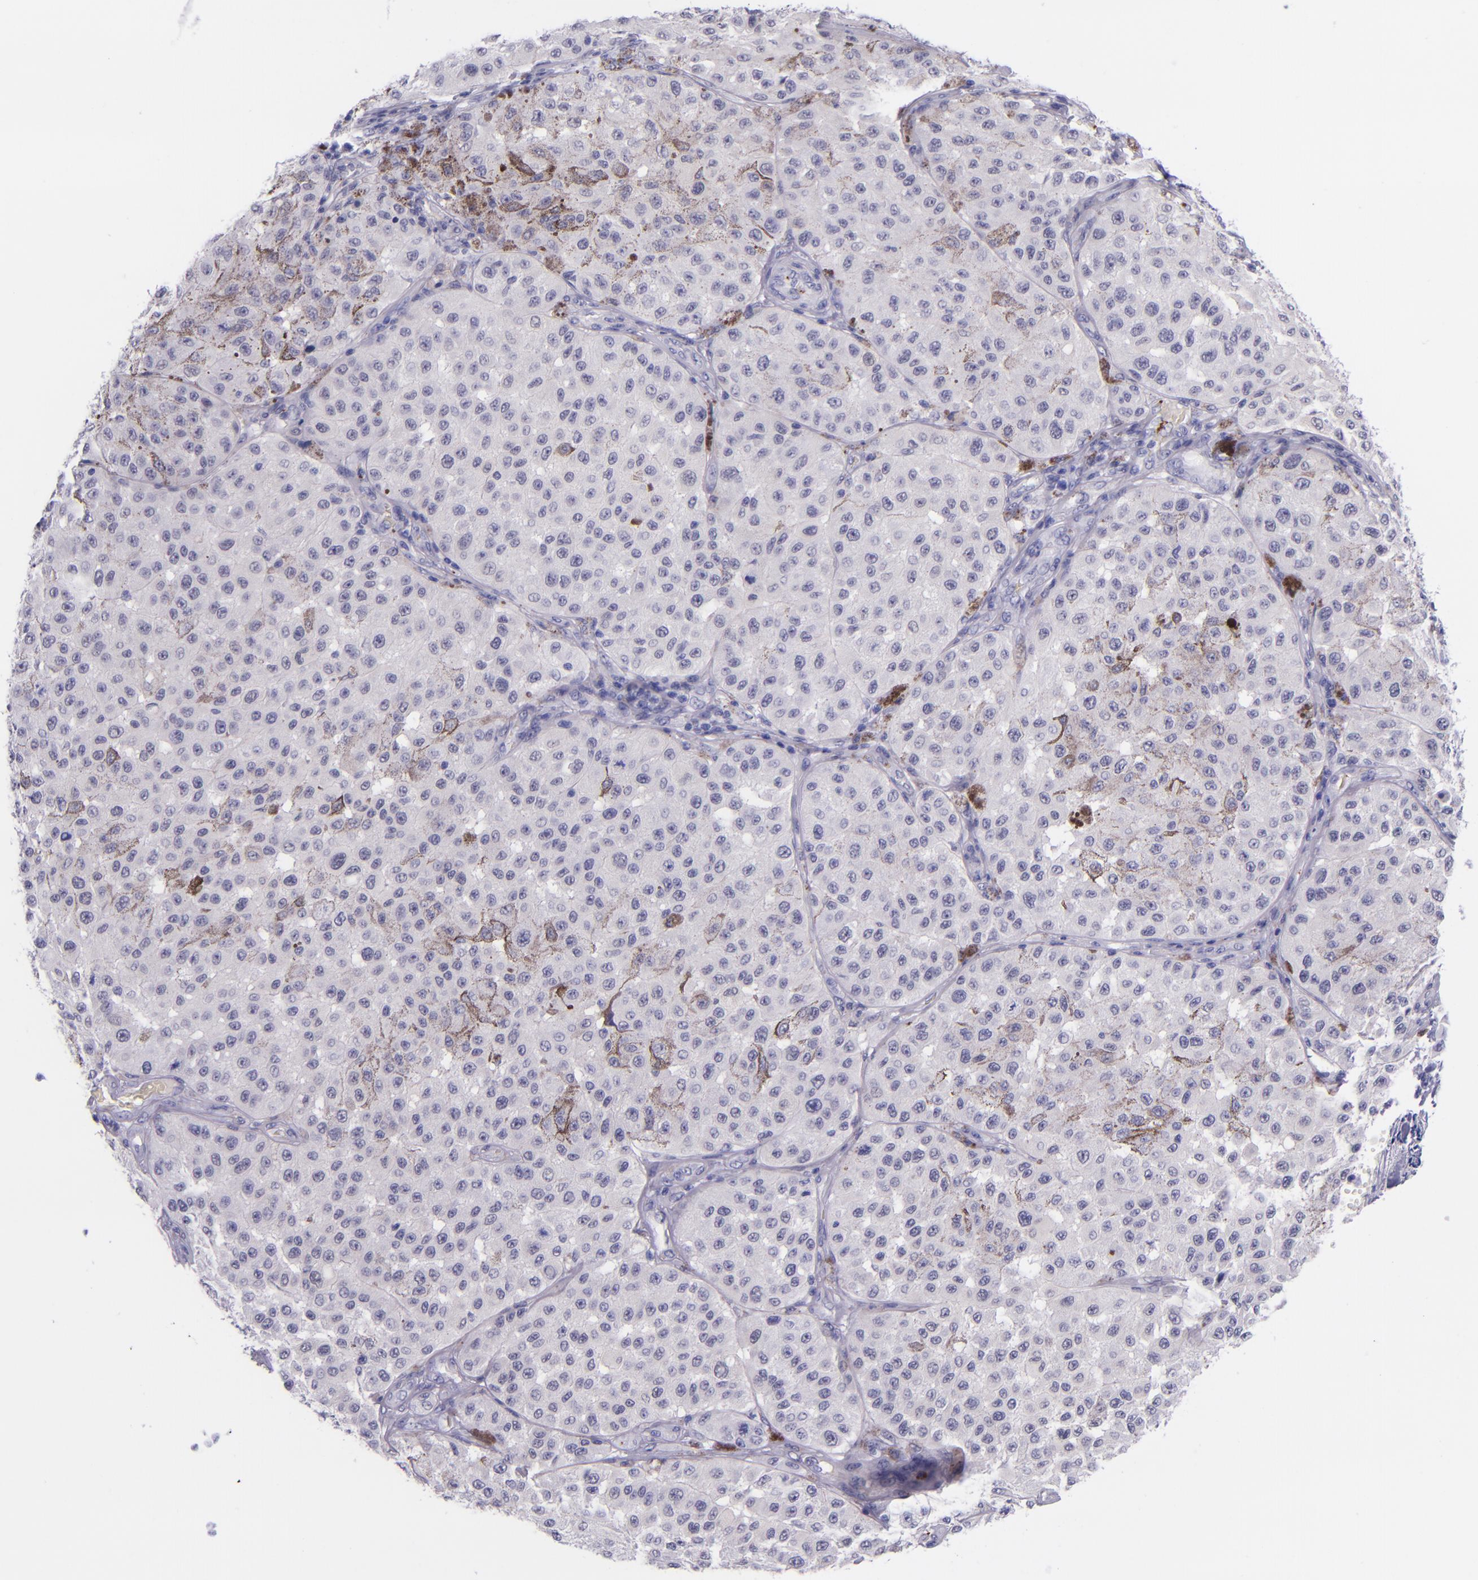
{"staining": {"intensity": "negative", "quantity": "none", "location": "none"}, "tissue": "melanoma", "cell_type": "Tumor cells", "image_type": "cancer", "snomed": [{"axis": "morphology", "description": "Malignant melanoma, NOS"}, {"axis": "topography", "description": "Skin"}], "caption": "Protein analysis of malignant melanoma shows no significant staining in tumor cells.", "gene": "SELE", "patient": {"sex": "female", "age": 64}}